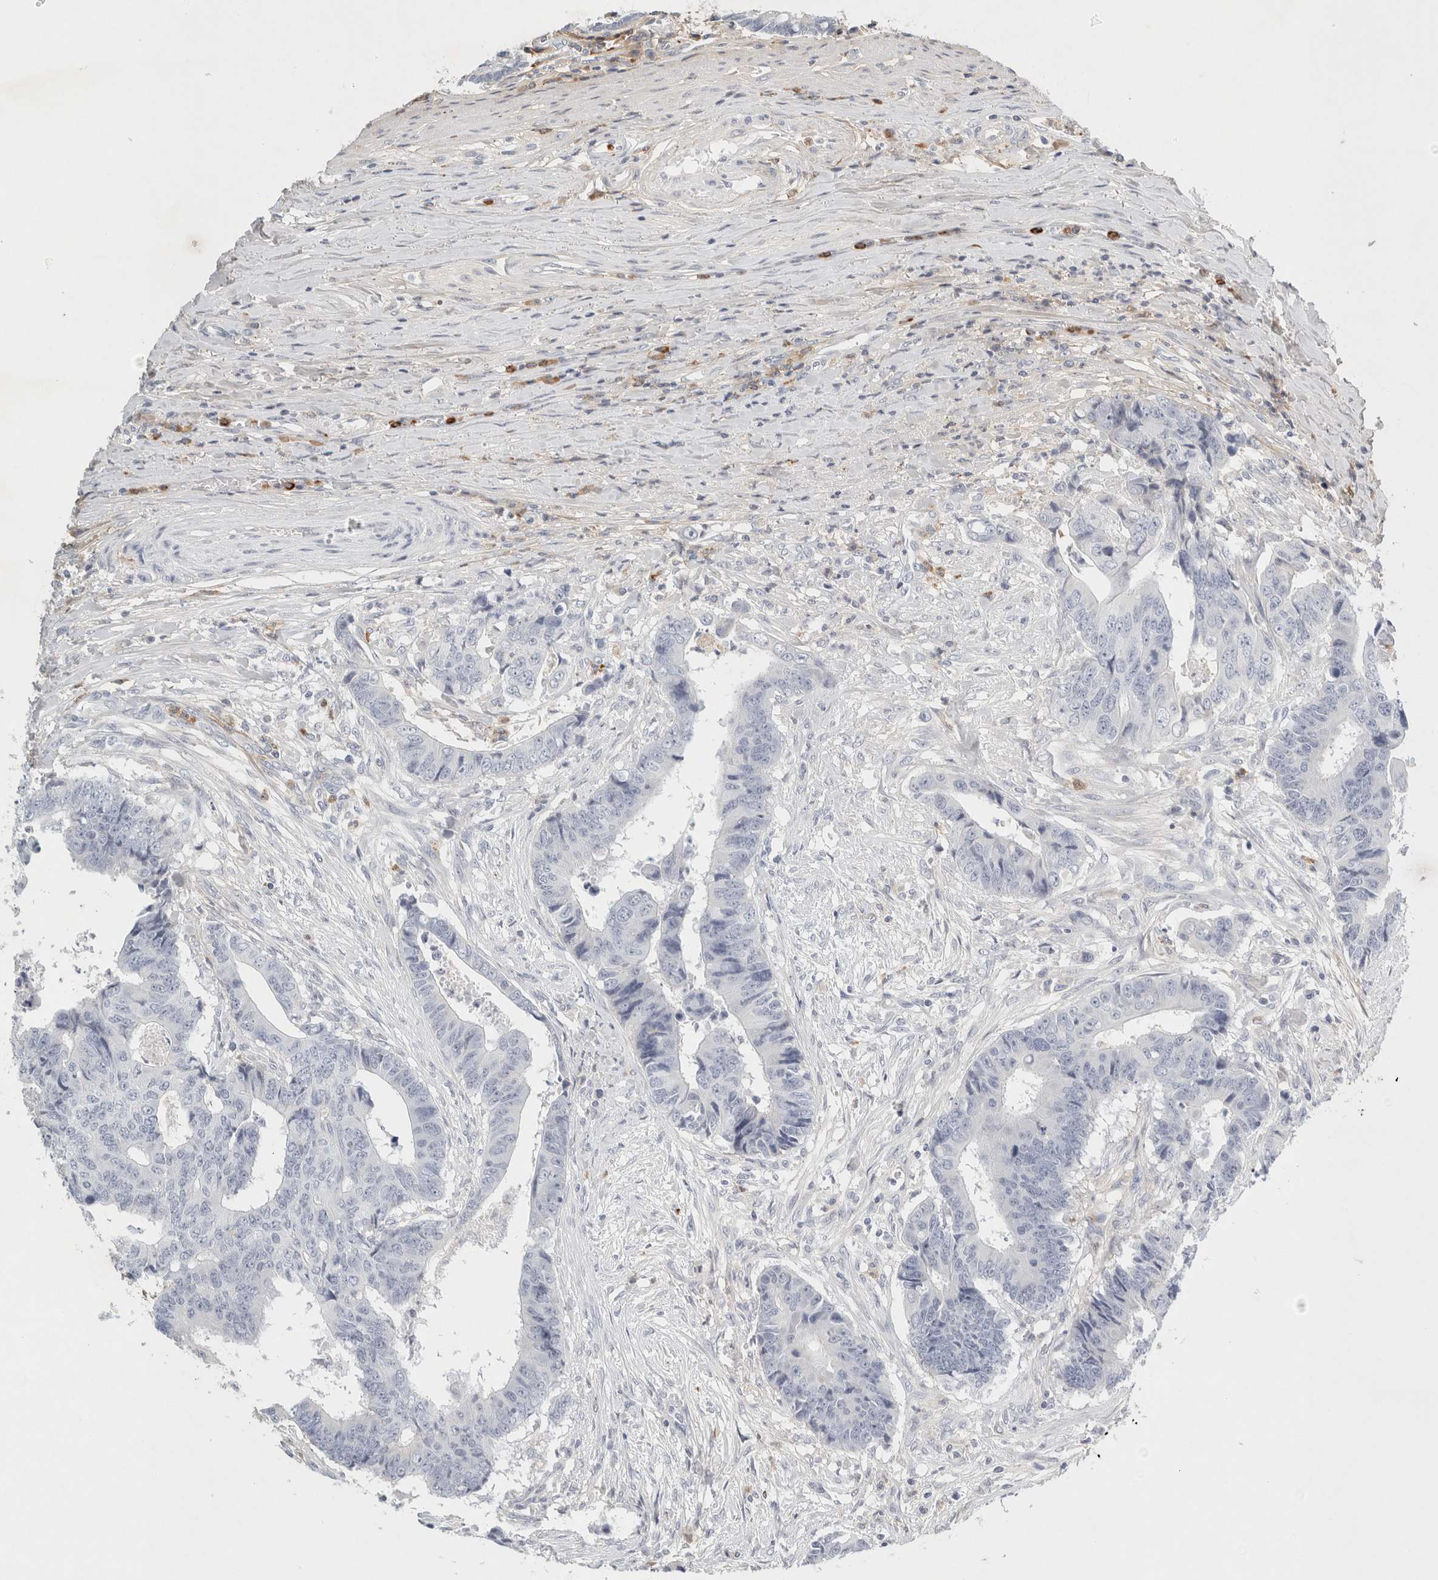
{"staining": {"intensity": "negative", "quantity": "none", "location": "none"}, "tissue": "colorectal cancer", "cell_type": "Tumor cells", "image_type": "cancer", "snomed": [{"axis": "morphology", "description": "Adenocarcinoma, NOS"}, {"axis": "topography", "description": "Rectum"}], "caption": "Protein analysis of colorectal adenocarcinoma reveals no significant expression in tumor cells. (DAB IHC visualized using brightfield microscopy, high magnification).", "gene": "FGL2", "patient": {"sex": "male", "age": 84}}